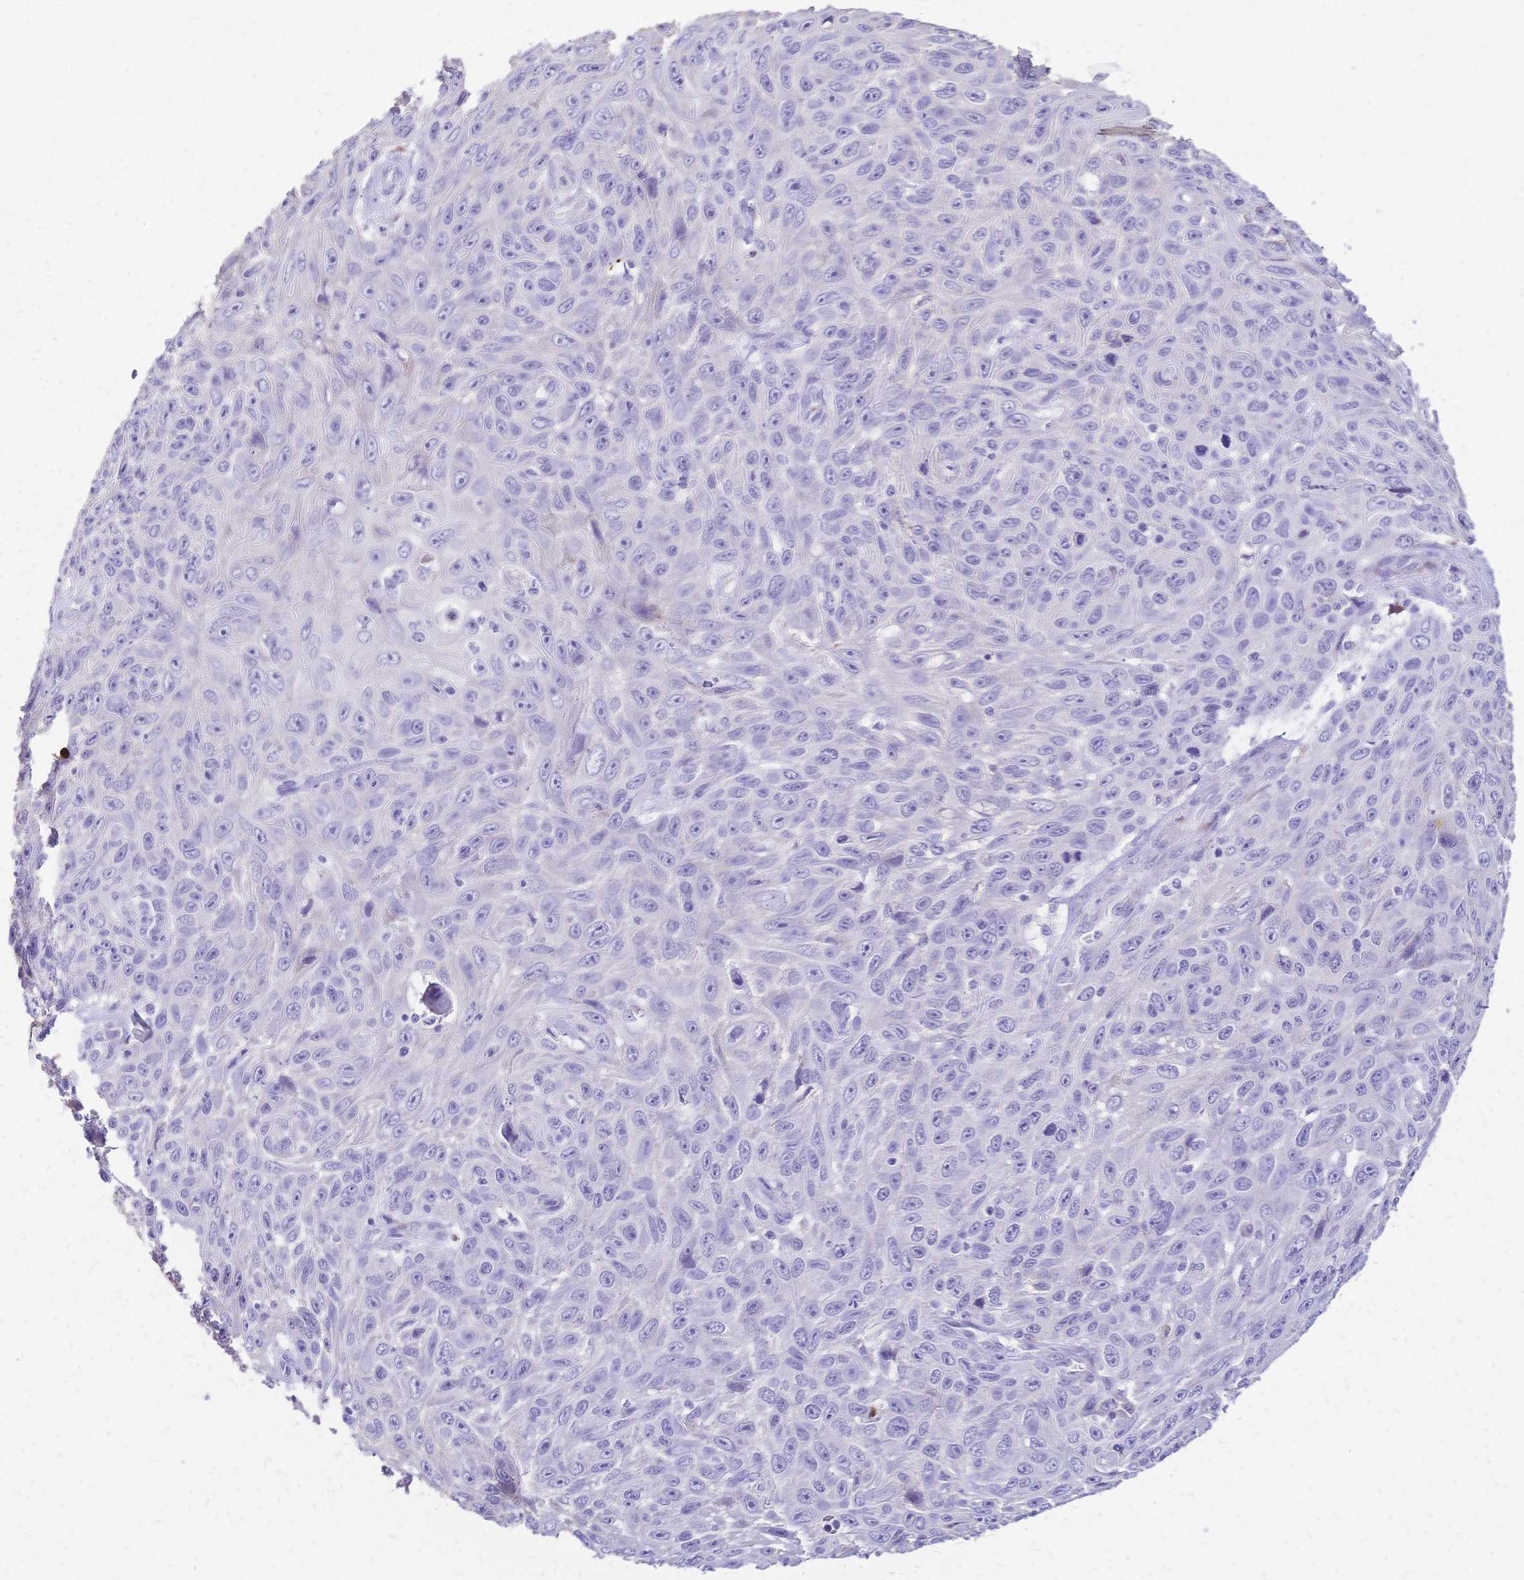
{"staining": {"intensity": "negative", "quantity": "none", "location": "none"}, "tissue": "skin cancer", "cell_type": "Tumor cells", "image_type": "cancer", "snomed": [{"axis": "morphology", "description": "Squamous cell carcinoma, NOS"}, {"axis": "topography", "description": "Skin"}], "caption": "Immunohistochemistry of skin squamous cell carcinoma shows no staining in tumor cells. The staining is performed using DAB (3,3'-diaminobenzidine) brown chromogen with nuclei counter-stained in using hematoxylin.", "gene": "GRB7", "patient": {"sex": "male", "age": 82}}